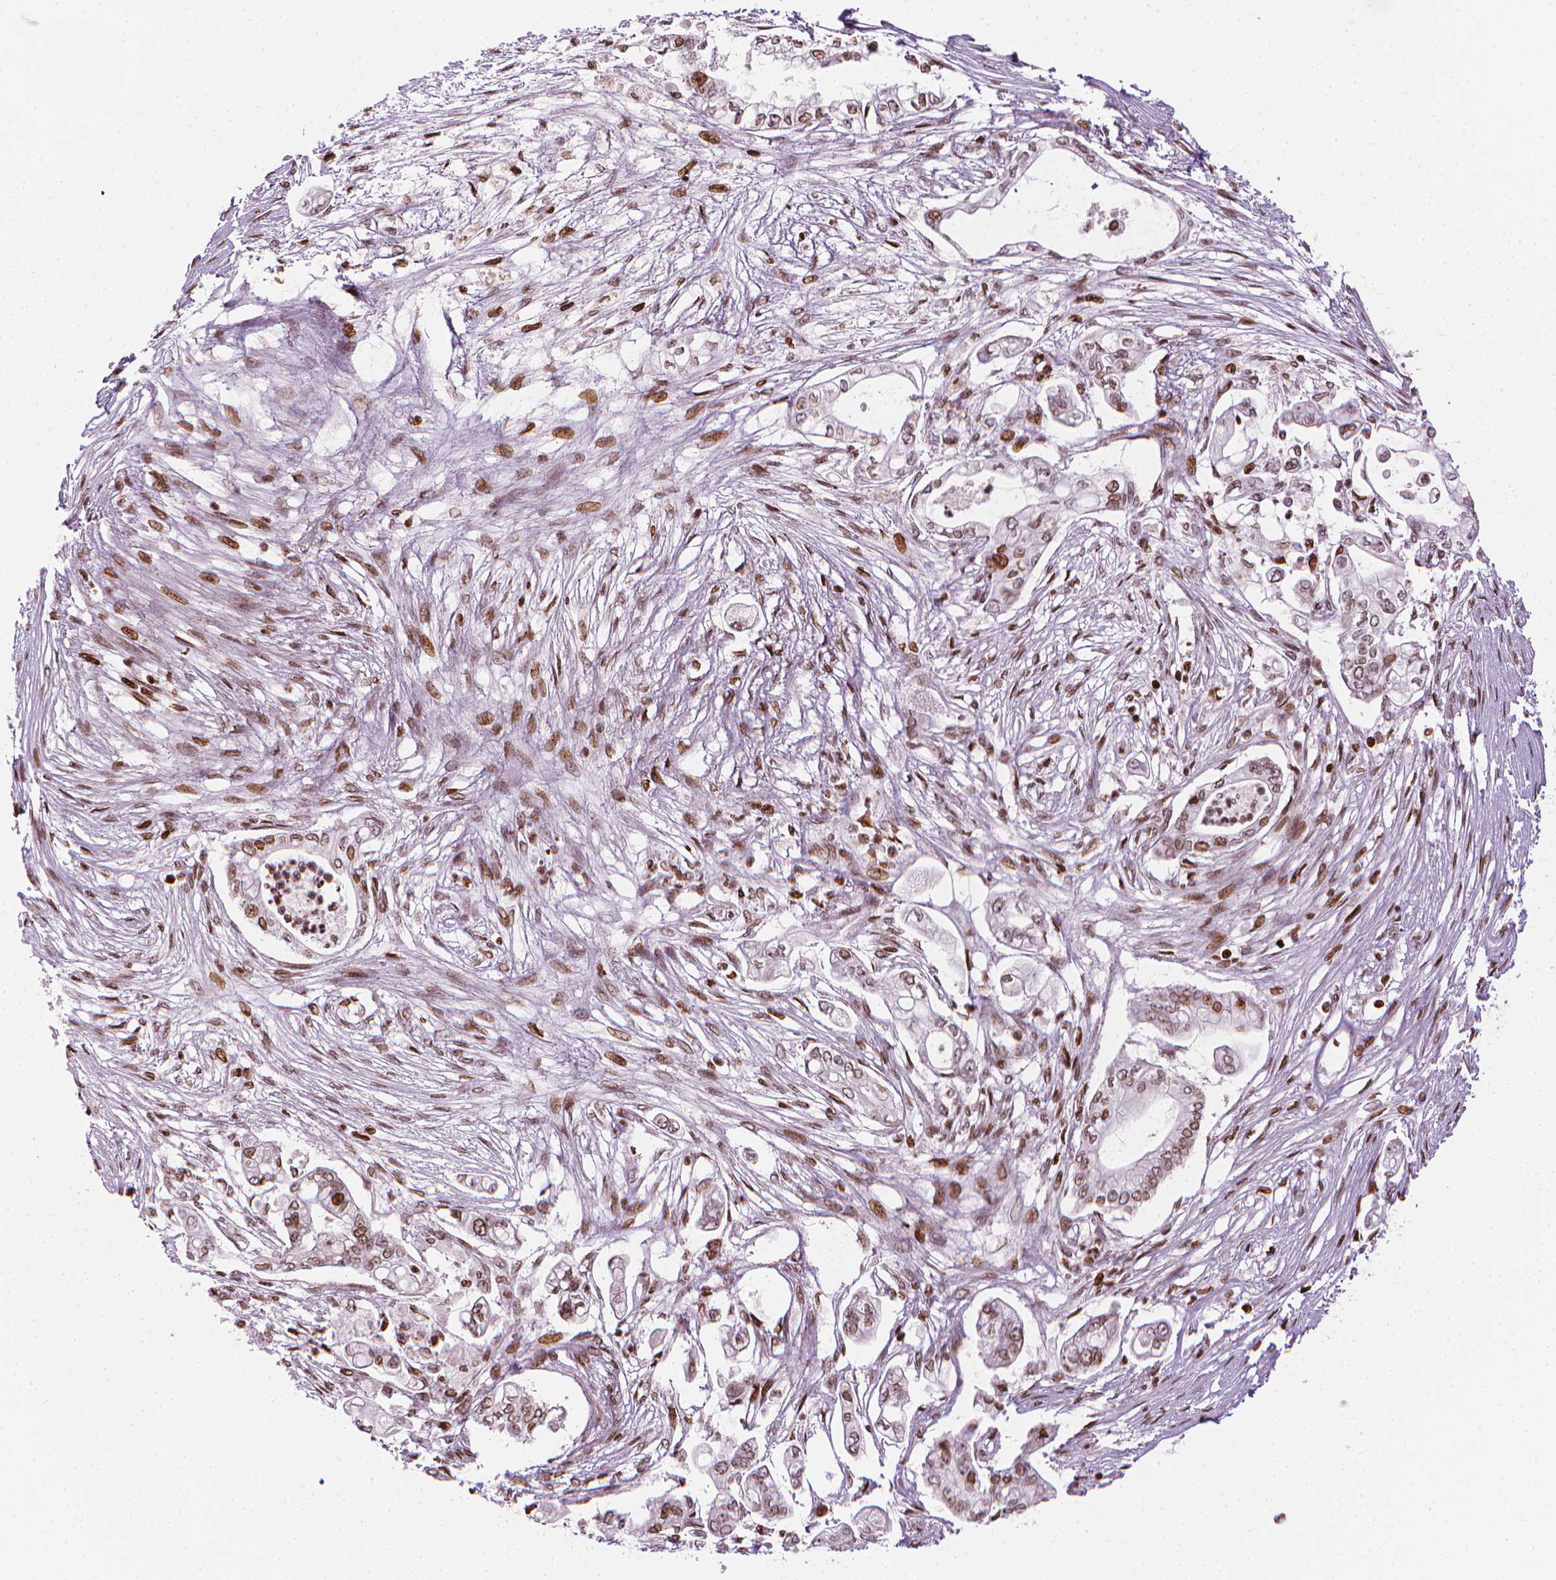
{"staining": {"intensity": "moderate", "quantity": ">75%", "location": "nuclear"}, "tissue": "pancreatic cancer", "cell_type": "Tumor cells", "image_type": "cancer", "snomed": [{"axis": "morphology", "description": "Adenocarcinoma, NOS"}, {"axis": "topography", "description": "Pancreas"}], "caption": "High-magnification brightfield microscopy of pancreatic cancer (adenocarcinoma) stained with DAB (brown) and counterstained with hematoxylin (blue). tumor cells exhibit moderate nuclear staining is identified in approximately>75% of cells.", "gene": "PIP4K2A", "patient": {"sex": "female", "age": 69}}